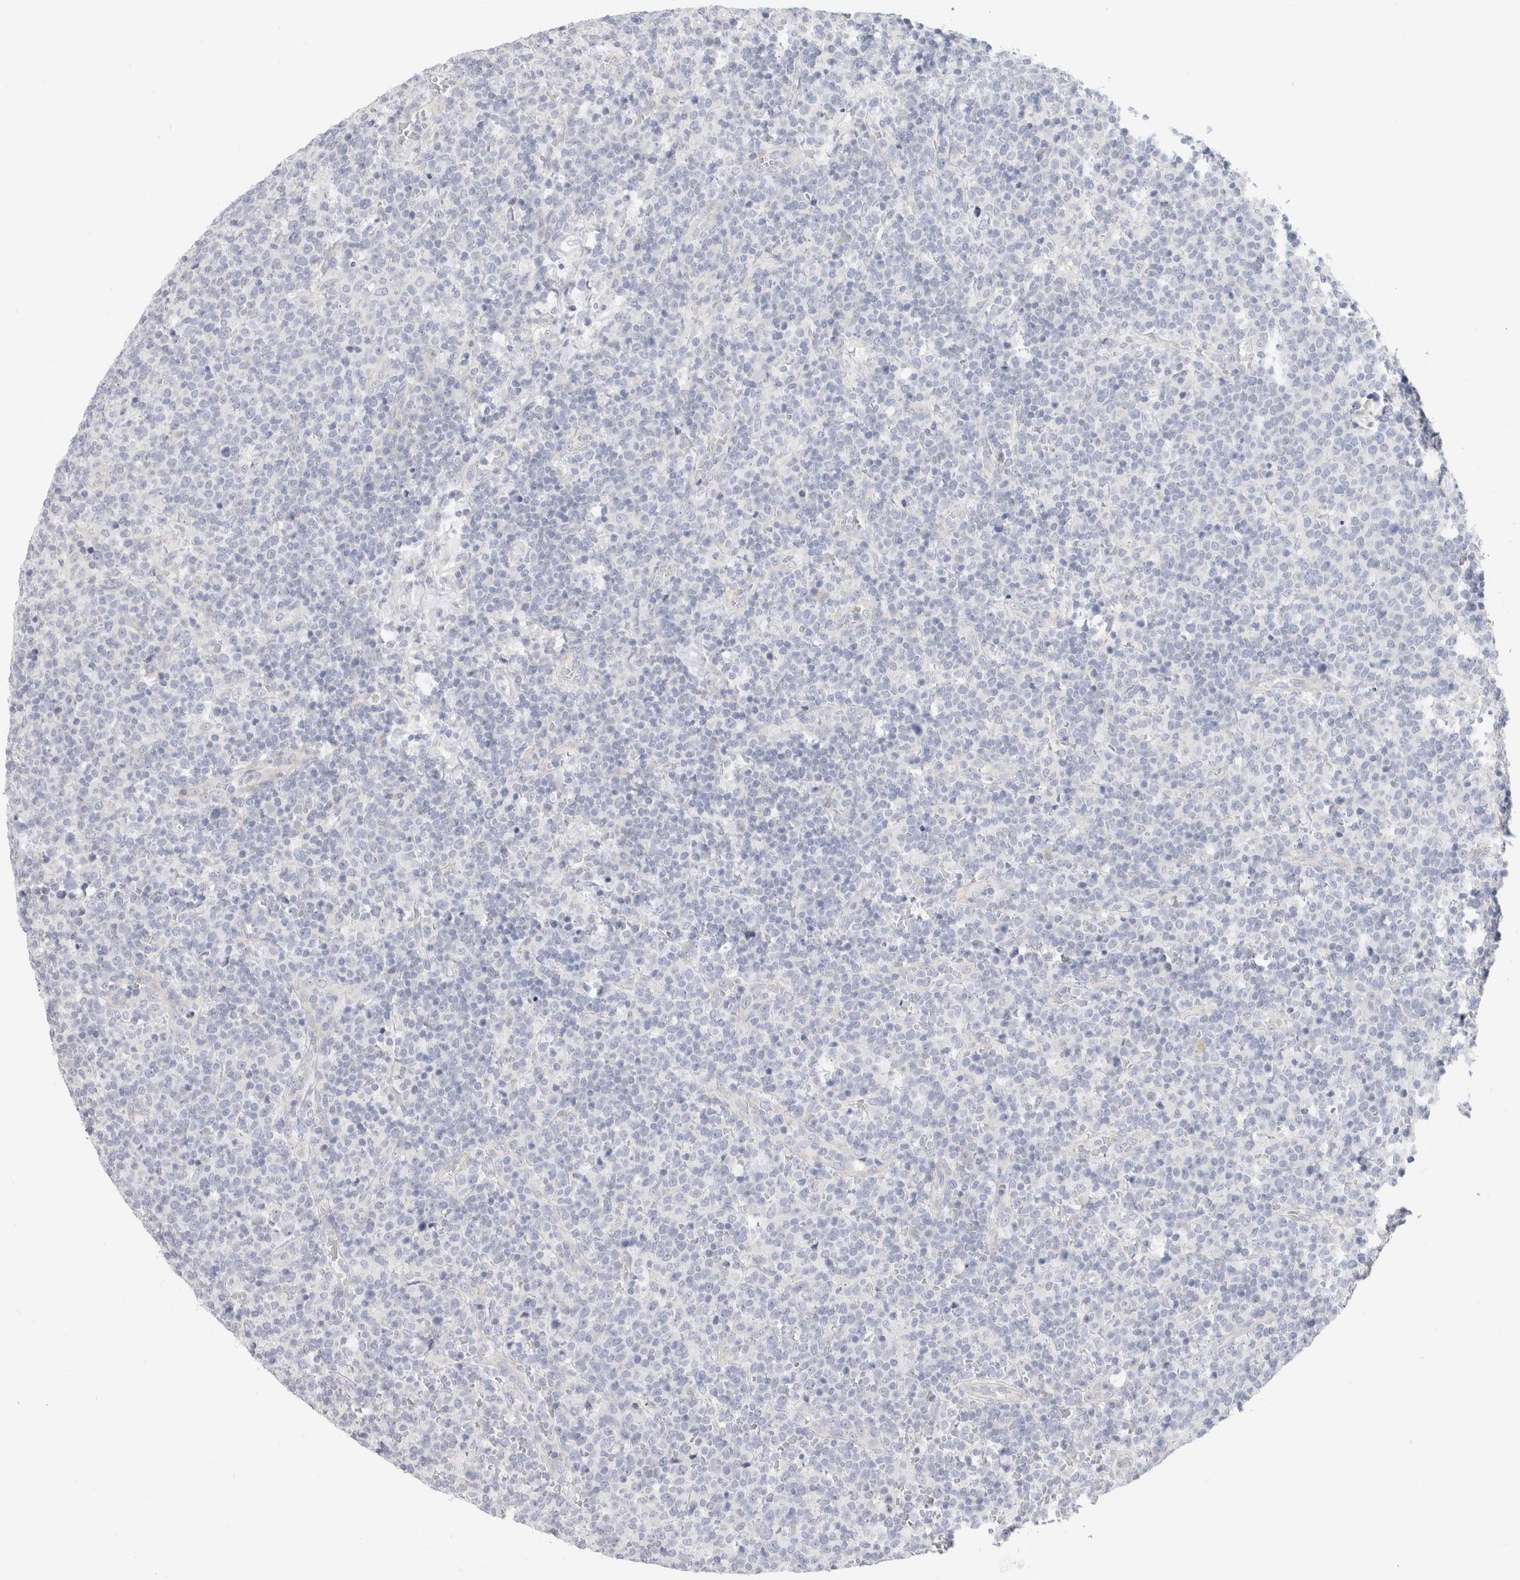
{"staining": {"intensity": "negative", "quantity": "none", "location": "none"}, "tissue": "lymphoma", "cell_type": "Tumor cells", "image_type": "cancer", "snomed": [{"axis": "morphology", "description": "Malignant lymphoma, non-Hodgkin's type, High grade"}, {"axis": "topography", "description": "Lymph node"}], "caption": "A micrograph of human high-grade malignant lymphoma, non-Hodgkin's type is negative for staining in tumor cells. The staining was performed using DAB (3,3'-diaminobenzidine) to visualize the protein expression in brown, while the nuclei were stained in blue with hematoxylin (Magnification: 20x).", "gene": "AFP", "patient": {"sex": "male", "age": 61}}